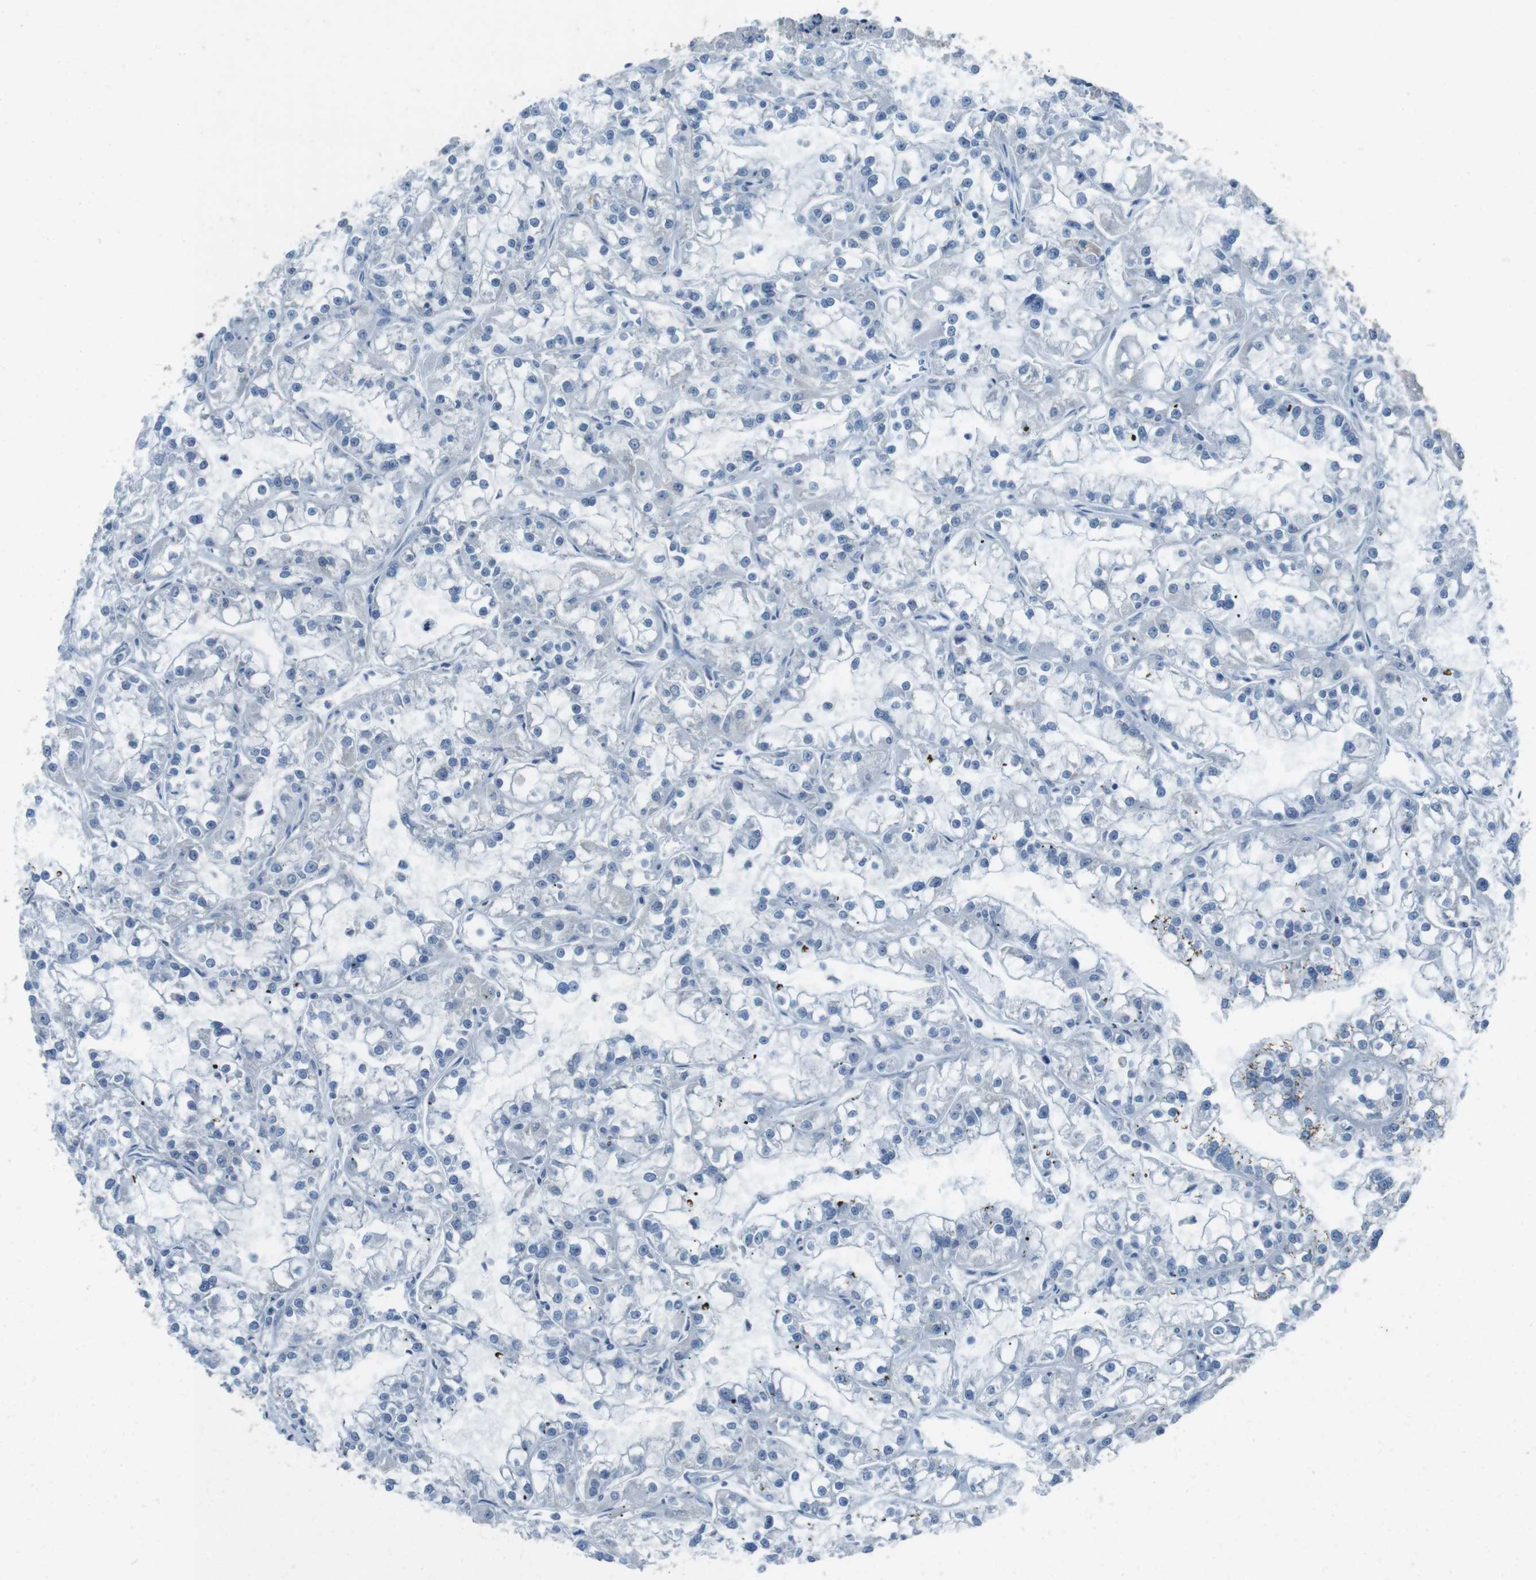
{"staining": {"intensity": "negative", "quantity": "none", "location": "none"}, "tissue": "renal cancer", "cell_type": "Tumor cells", "image_type": "cancer", "snomed": [{"axis": "morphology", "description": "Adenocarcinoma, NOS"}, {"axis": "topography", "description": "Kidney"}], "caption": "A photomicrograph of human adenocarcinoma (renal) is negative for staining in tumor cells. The staining was performed using DAB to visualize the protein expression in brown, while the nuclei were stained in blue with hematoxylin (Magnification: 20x).", "gene": "ENTPD7", "patient": {"sex": "female", "age": 52}}